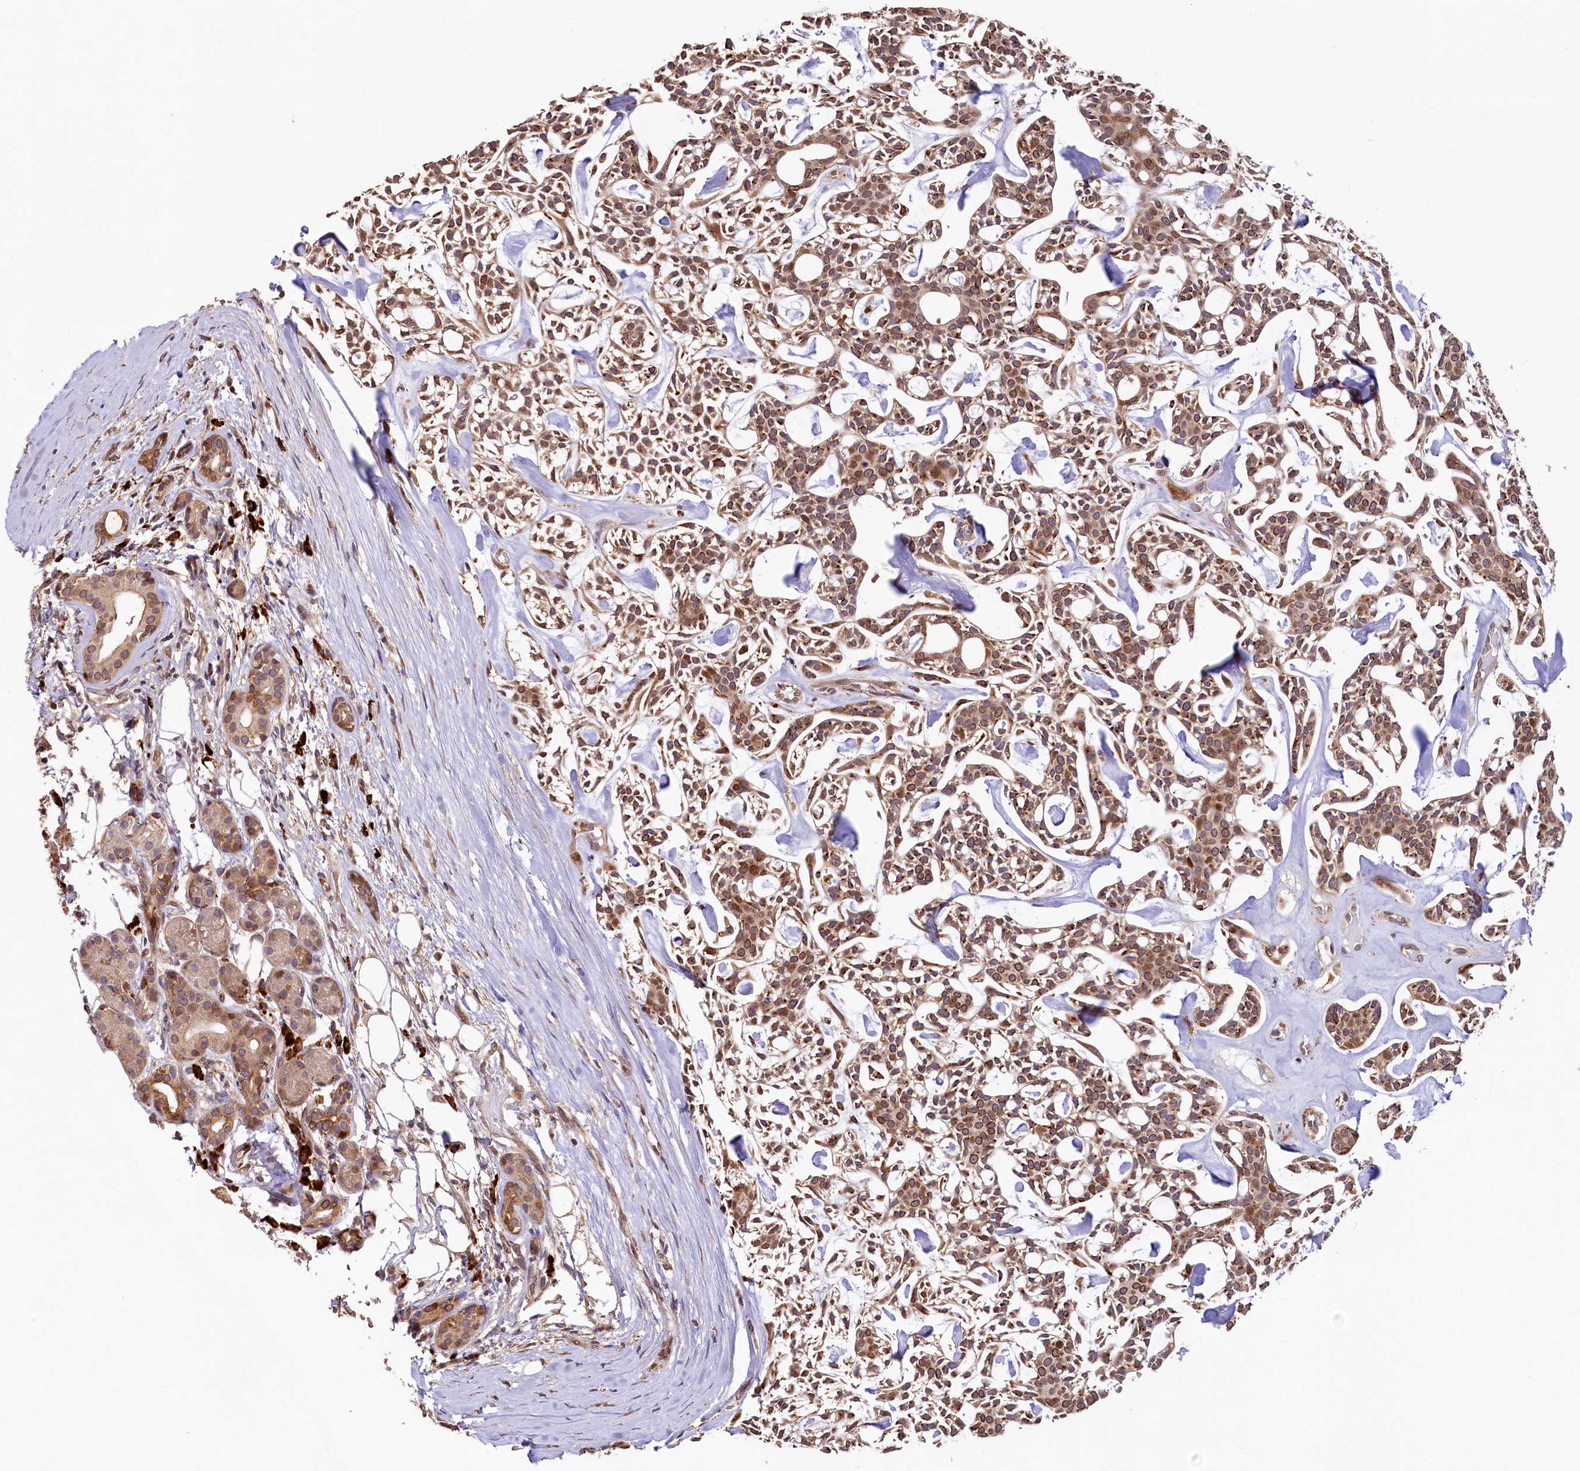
{"staining": {"intensity": "strong", "quantity": ">75%", "location": "cytoplasmic/membranous"}, "tissue": "head and neck cancer", "cell_type": "Tumor cells", "image_type": "cancer", "snomed": [{"axis": "morphology", "description": "Adenocarcinoma, NOS"}, {"axis": "topography", "description": "Salivary gland"}, {"axis": "topography", "description": "Head-Neck"}], "caption": "Tumor cells reveal strong cytoplasmic/membranous staining in about >75% of cells in head and neck adenocarcinoma.", "gene": "C5orf15", "patient": {"sex": "male", "age": 55}}